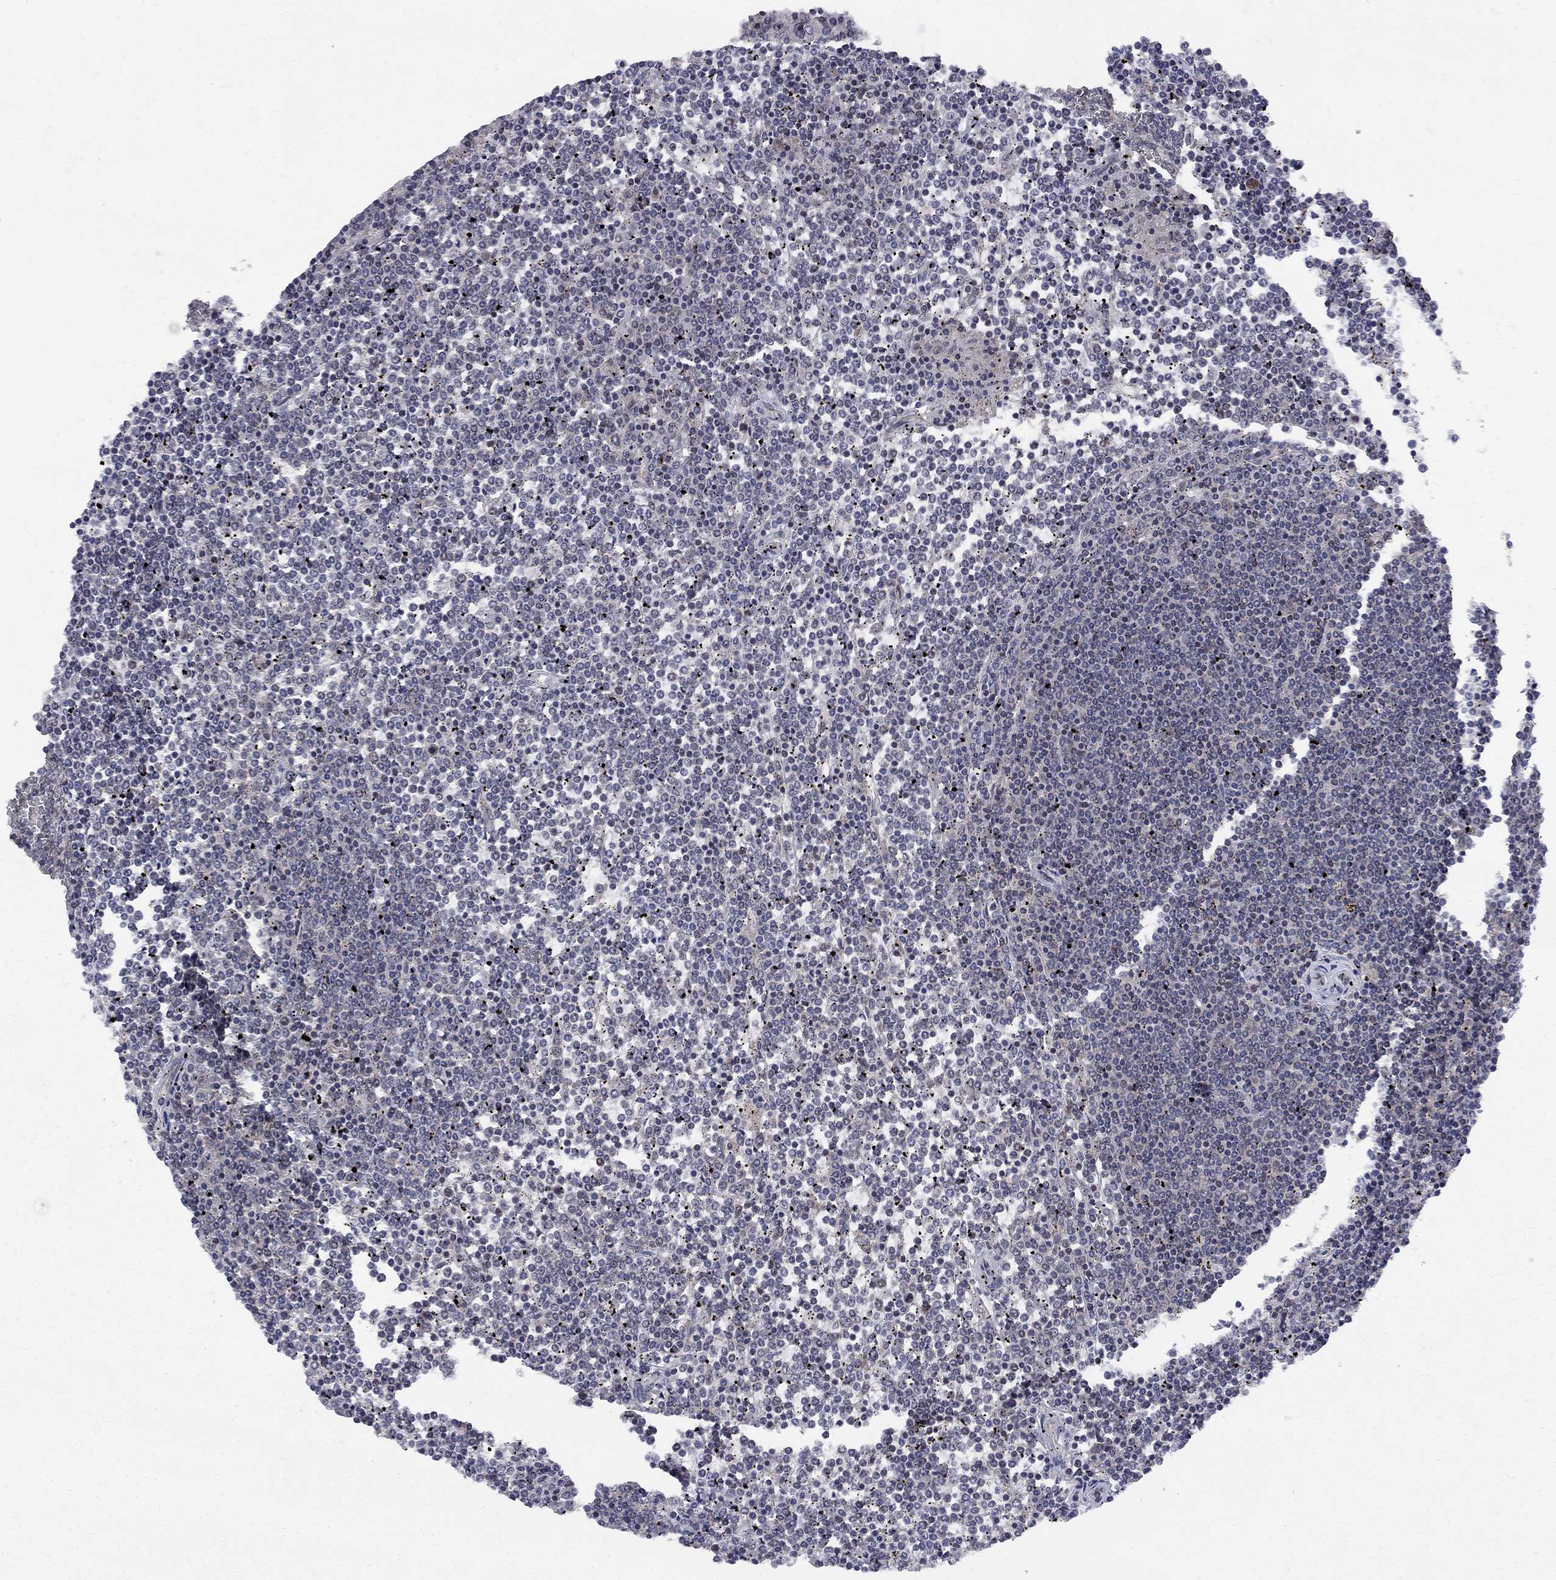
{"staining": {"intensity": "negative", "quantity": "none", "location": "none"}, "tissue": "lymphoma", "cell_type": "Tumor cells", "image_type": "cancer", "snomed": [{"axis": "morphology", "description": "Malignant lymphoma, non-Hodgkin's type, Low grade"}, {"axis": "topography", "description": "Spleen"}], "caption": "The histopathology image displays no staining of tumor cells in lymphoma.", "gene": "CNOT11", "patient": {"sex": "female", "age": 19}}